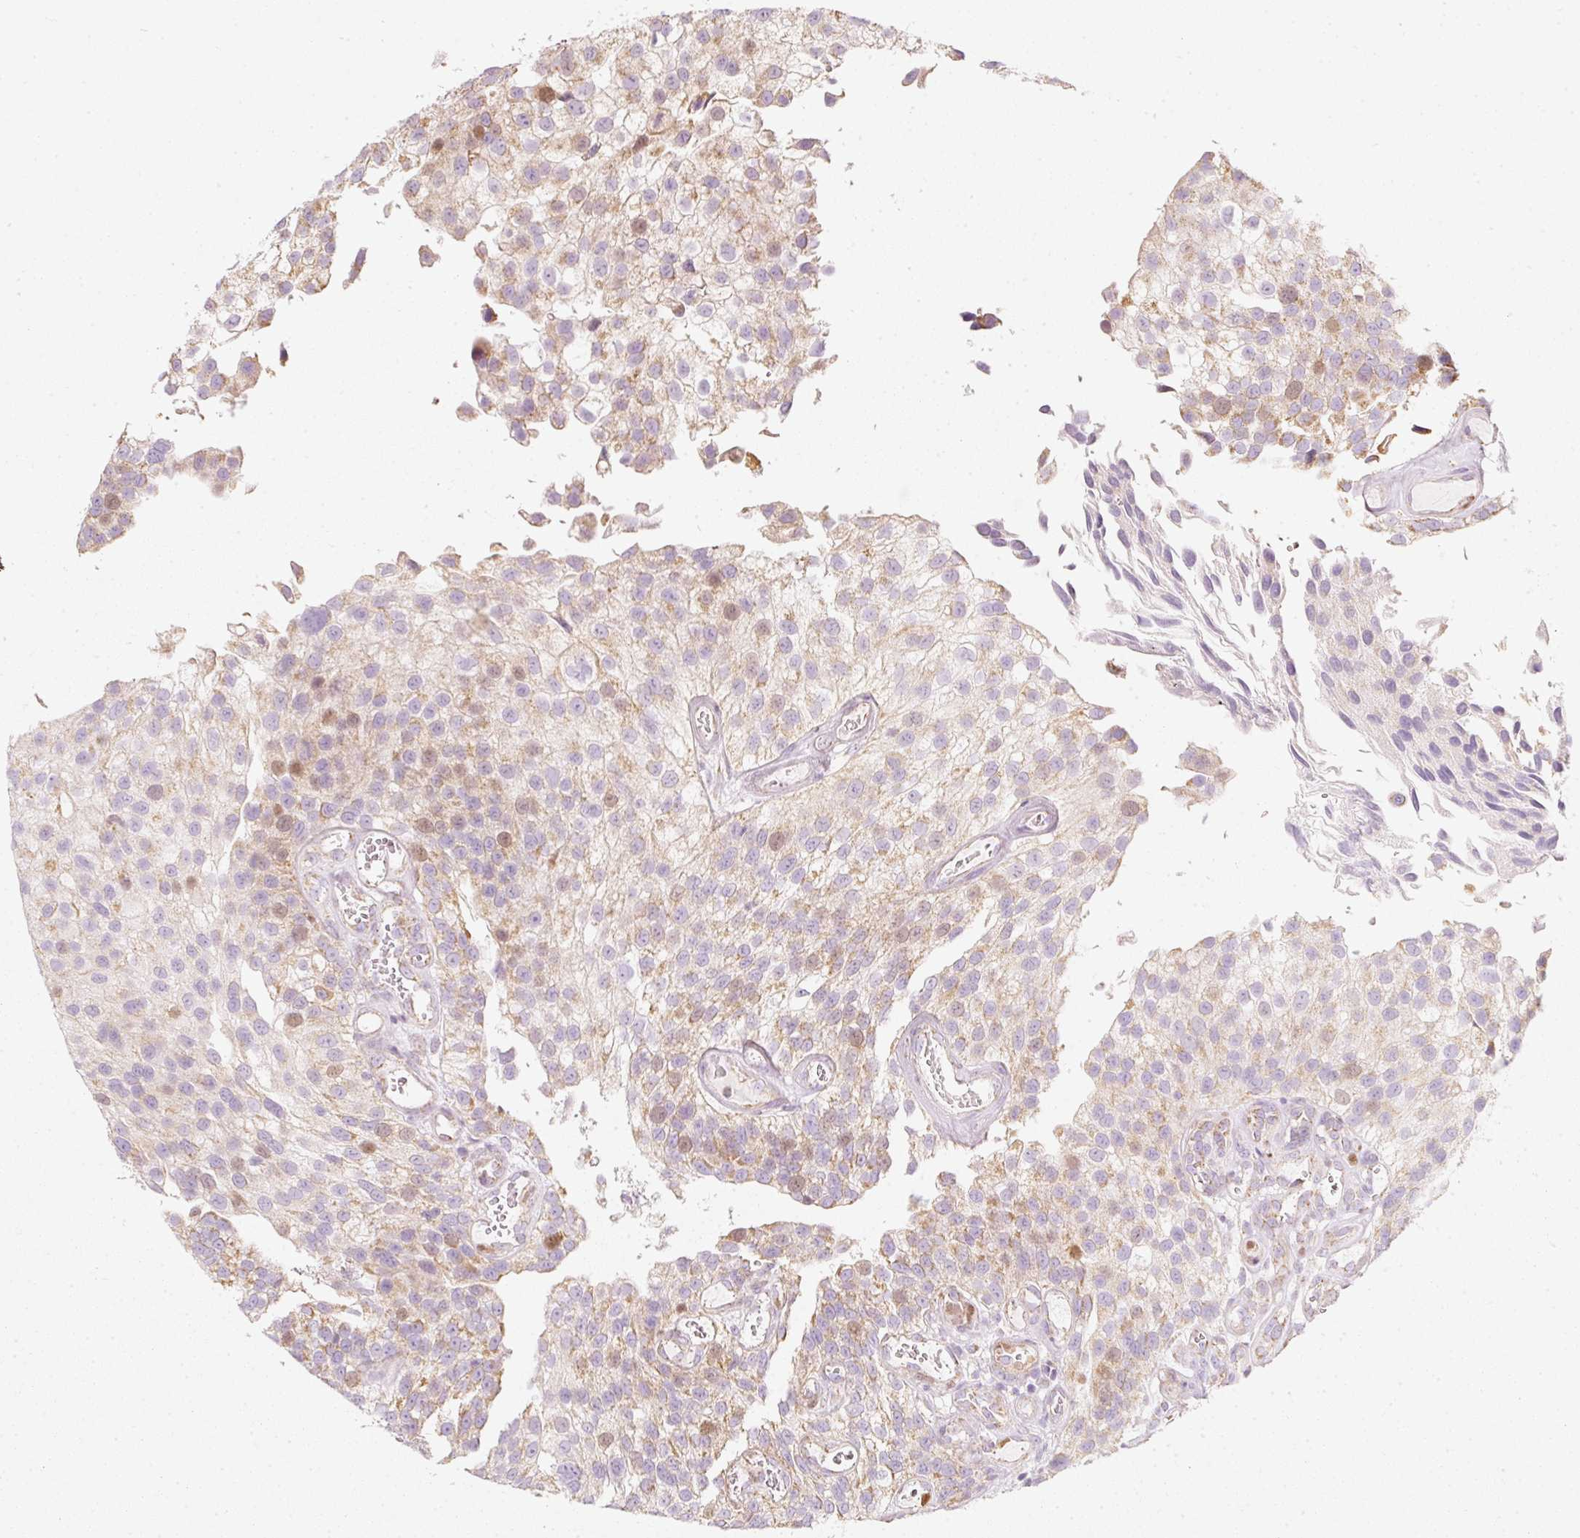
{"staining": {"intensity": "moderate", "quantity": "25%-75%", "location": "cytoplasmic/membranous,nuclear"}, "tissue": "urothelial cancer", "cell_type": "Tumor cells", "image_type": "cancer", "snomed": [{"axis": "morphology", "description": "Urothelial carcinoma, NOS"}, {"axis": "topography", "description": "Urinary bladder"}], "caption": "High-power microscopy captured an IHC histopathology image of urothelial cancer, revealing moderate cytoplasmic/membranous and nuclear positivity in about 25%-75% of tumor cells.", "gene": "DUT", "patient": {"sex": "male", "age": 87}}